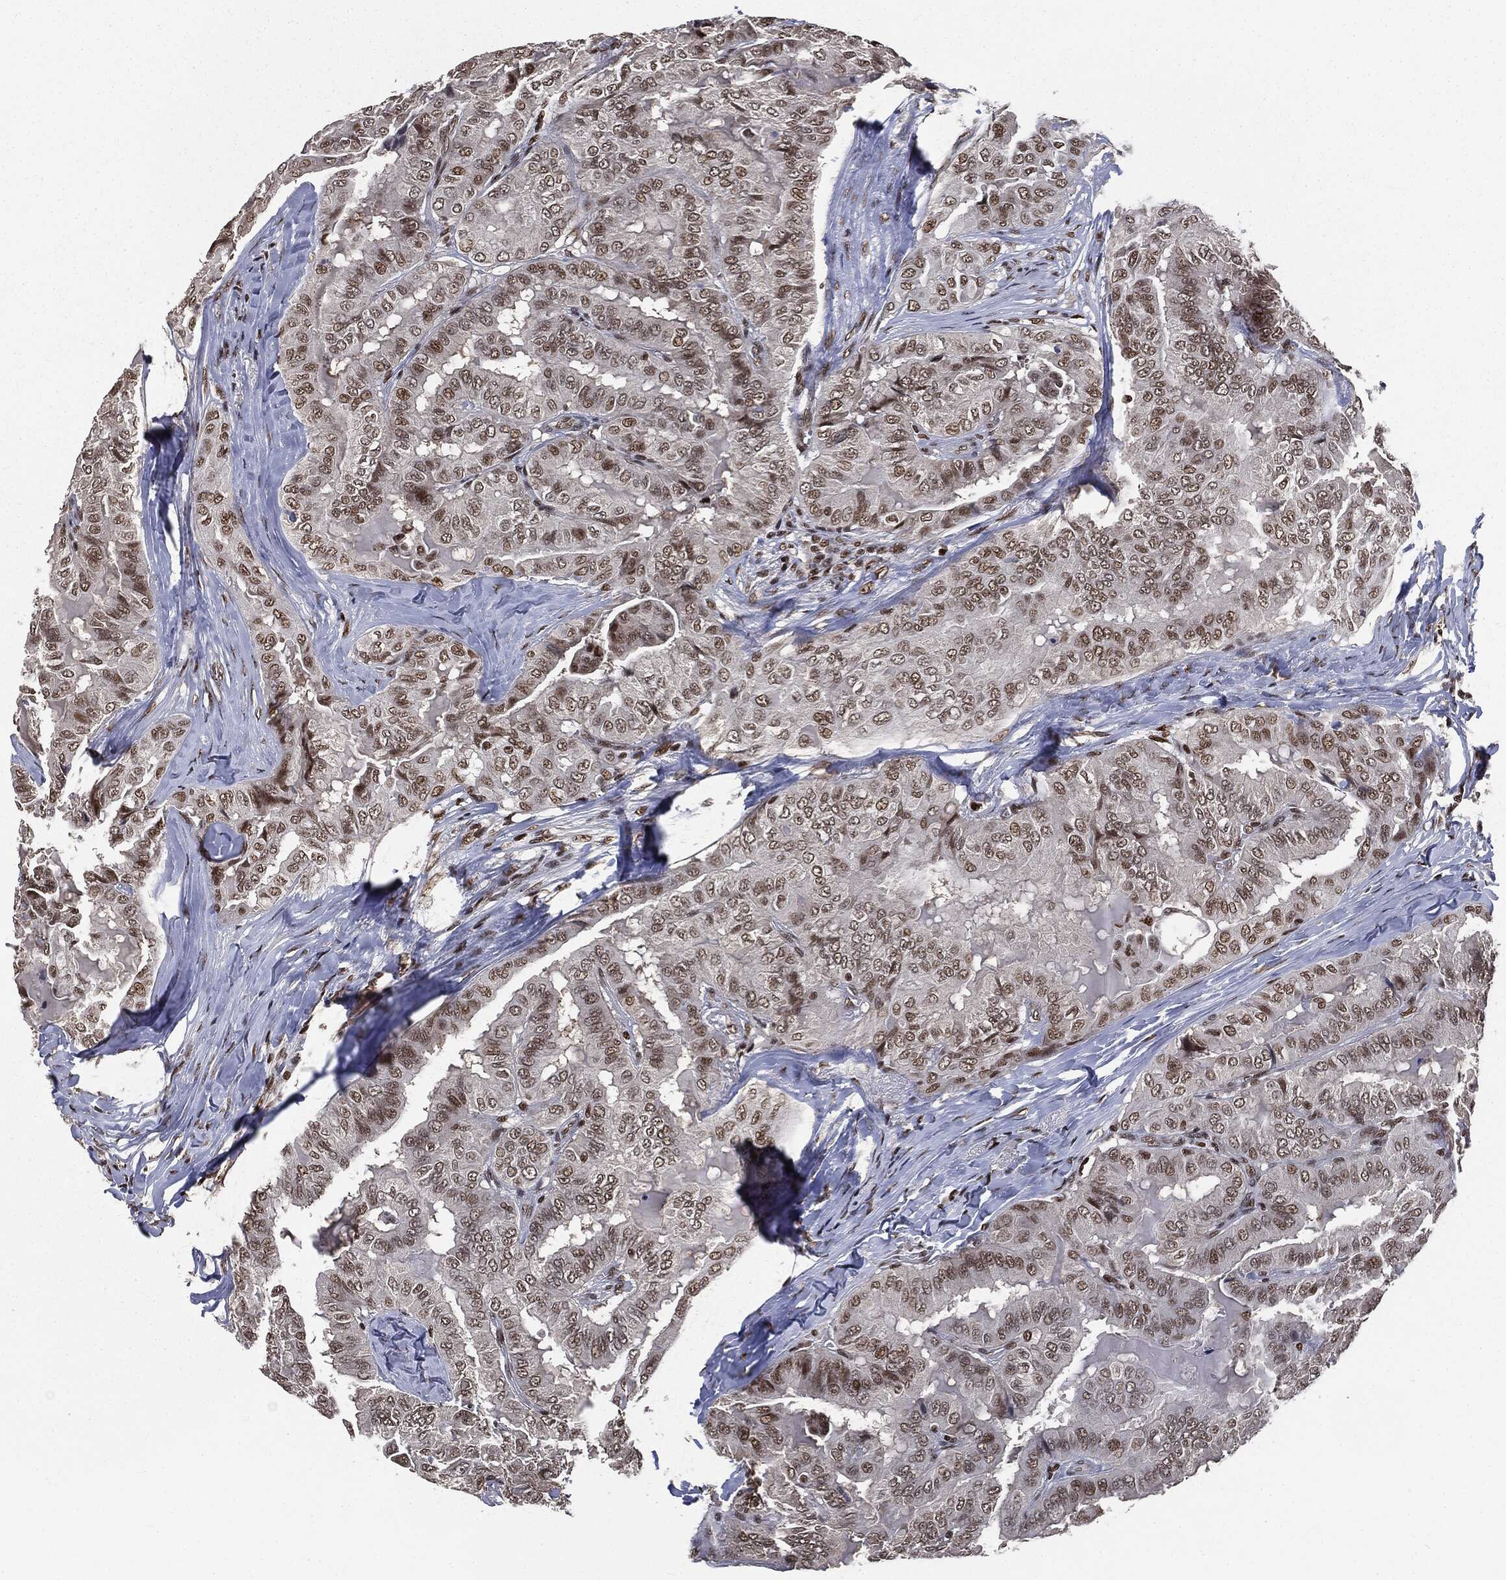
{"staining": {"intensity": "moderate", "quantity": ">75%", "location": "nuclear"}, "tissue": "thyroid cancer", "cell_type": "Tumor cells", "image_type": "cancer", "snomed": [{"axis": "morphology", "description": "Papillary adenocarcinoma, NOS"}, {"axis": "topography", "description": "Thyroid gland"}], "caption": "Immunohistochemical staining of human papillary adenocarcinoma (thyroid) displays moderate nuclear protein positivity in approximately >75% of tumor cells. The staining was performed using DAB (3,3'-diaminobenzidine) to visualize the protein expression in brown, while the nuclei were stained in blue with hematoxylin (Magnification: 20x).", "gene": "DPH2", "patient": {"sex": "female", "age": 68}}